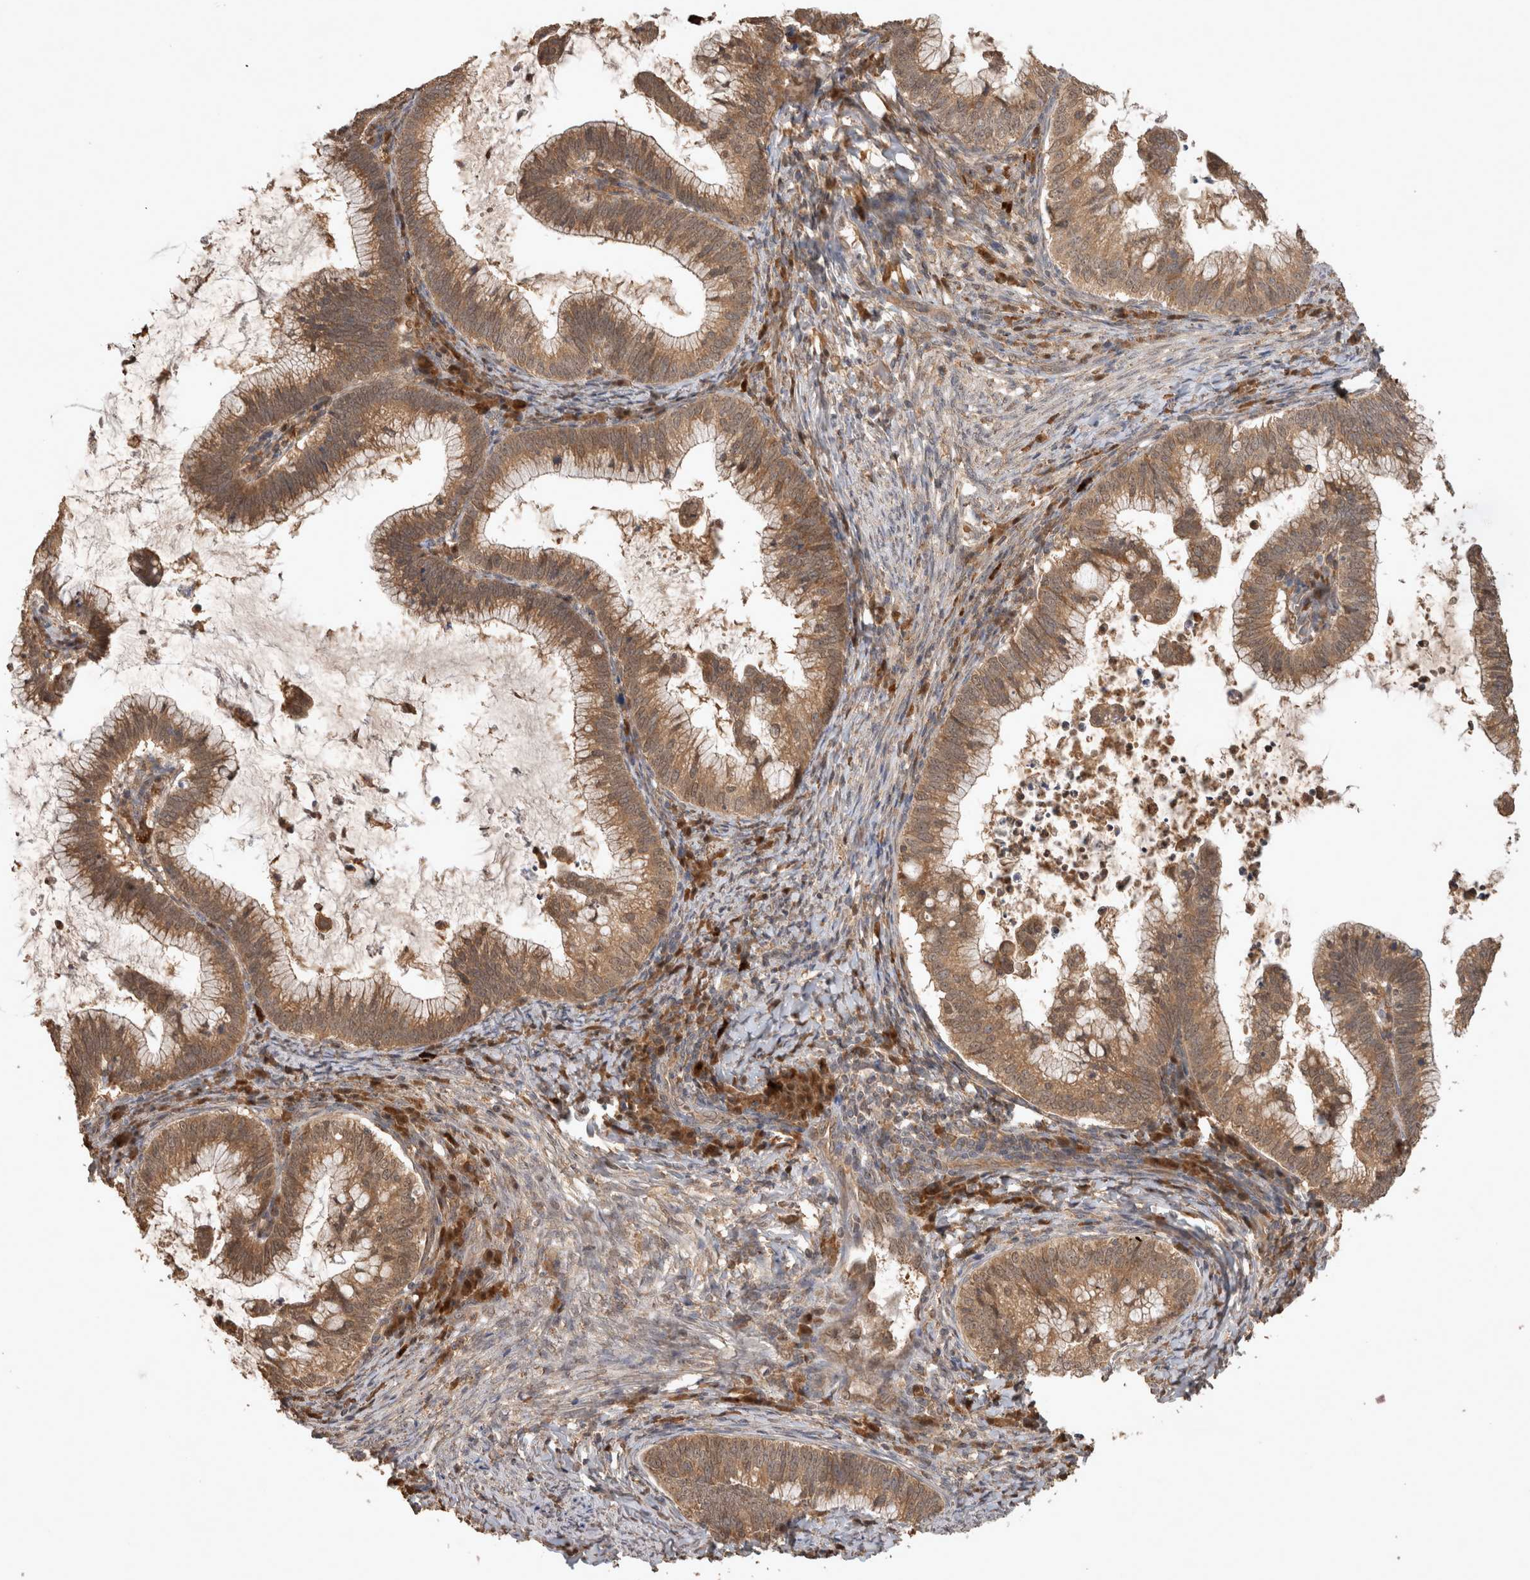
{"staining": {"intensity": "moderate", "quantity": ">75%", "location": "cytoplasmic/membranous"}, "tissue": "cervical cancer", "cell_type": "Tumor cells", "image_type": "cancer", "snomed": [{"axis": "morphology", "description": "Adenocarcinoma, NOS"}, {"axis": "topography", "description": "Cervix"}], "caption": "Moderate cytoplasmic/membranous protein positivity is appreciated in about >75% of tumor cells in adenocarcinoma (cervical).", "gene": "OTUD7B", "patient": {"sex": "female", "age": 36}}